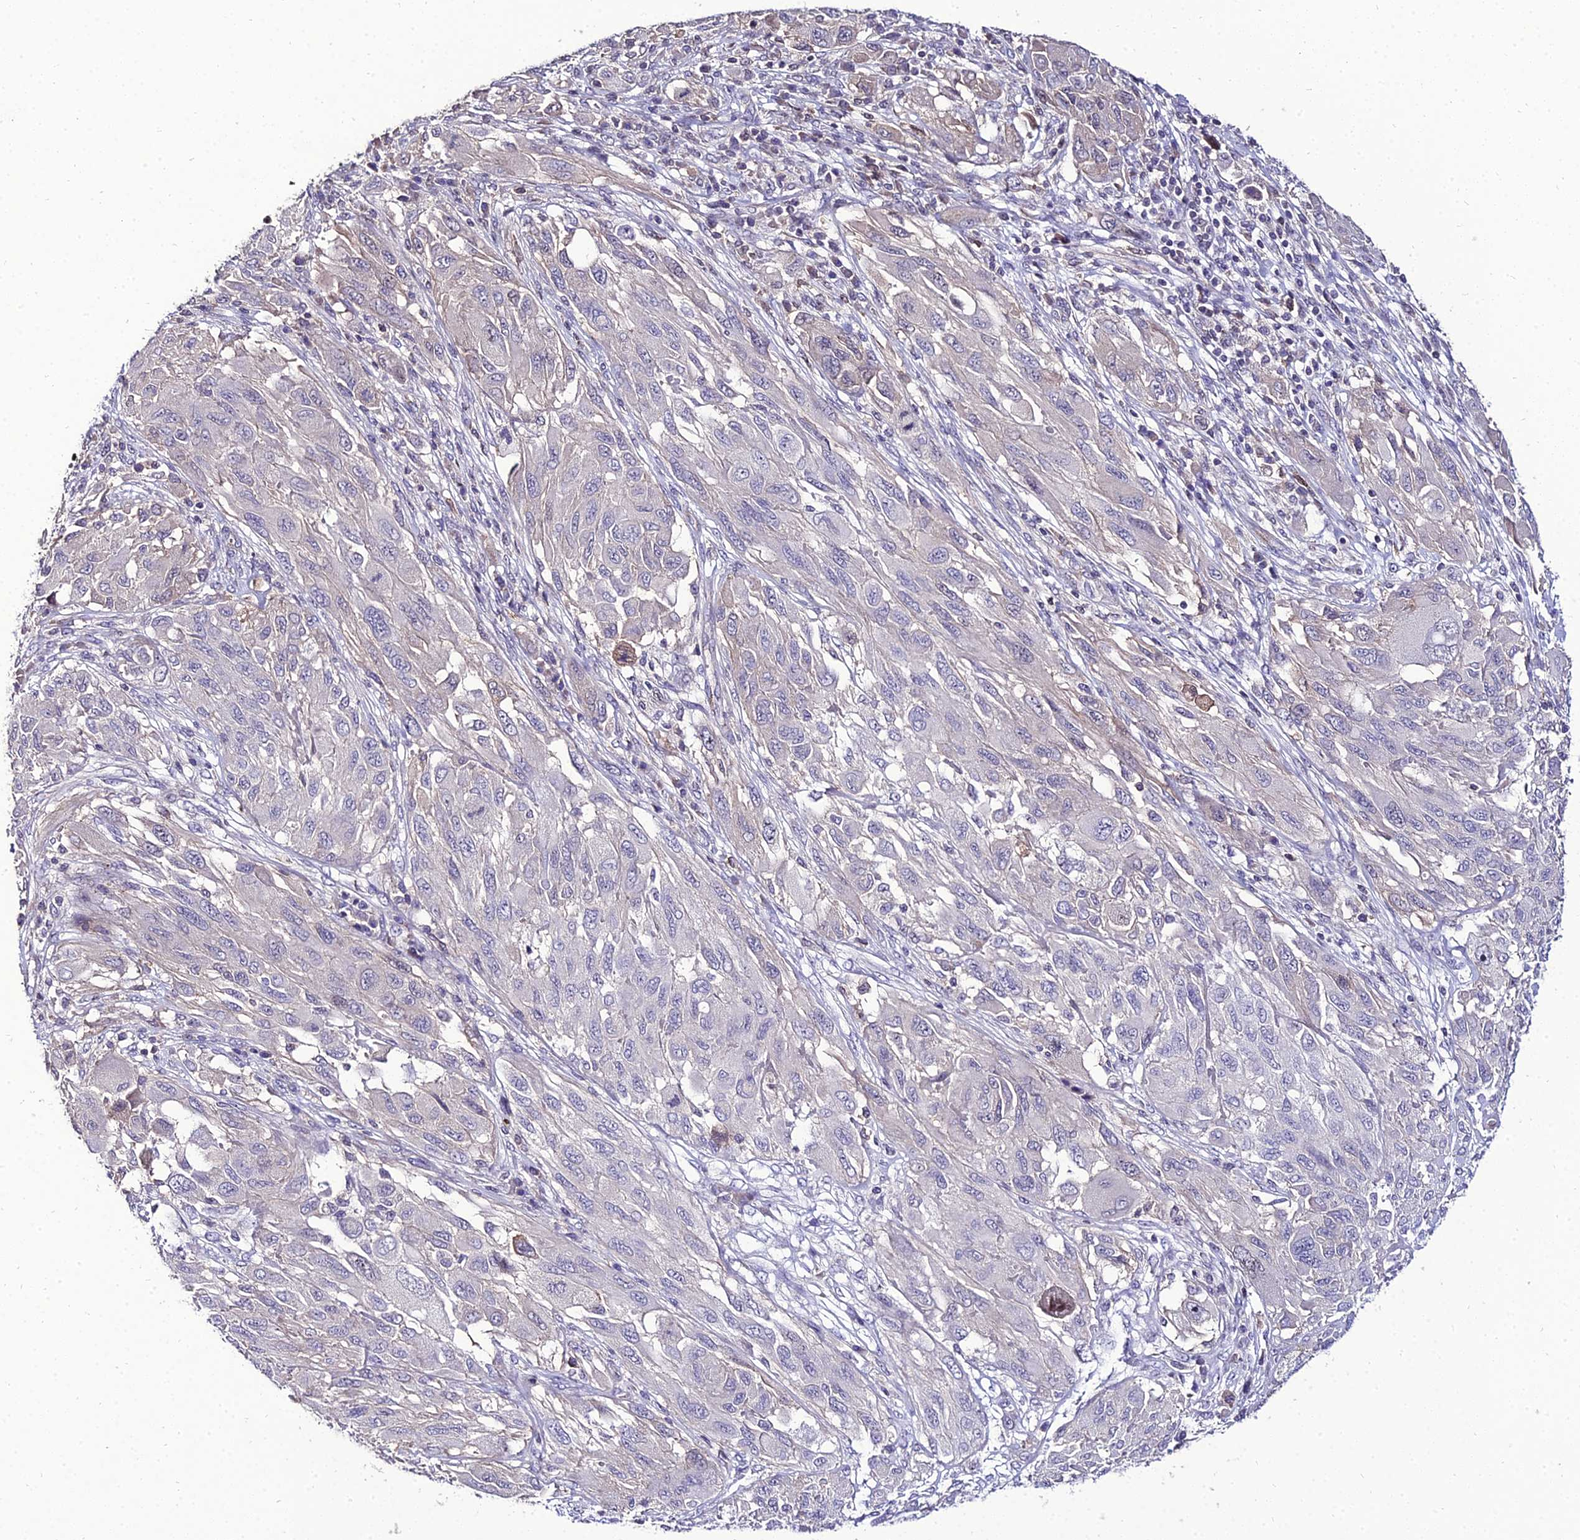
{"staining": {"intensity": "negative", "quantity": "none", "location": "none"}, "tissue": "melanoma", "cell_type": "Tumor cells", "image_type": "cancer", "snomed": [{"axis": "morphology", "description": "Malignant melanoma, NOS"}, {"axis": "topography", "description": "Skin"}], "caption": "Immunohistochemistry of human malignant melanoma reveals no positivity in tumor cells.", "gene": "SHQ1", "patient": {"sex": "female", "age": 91}}